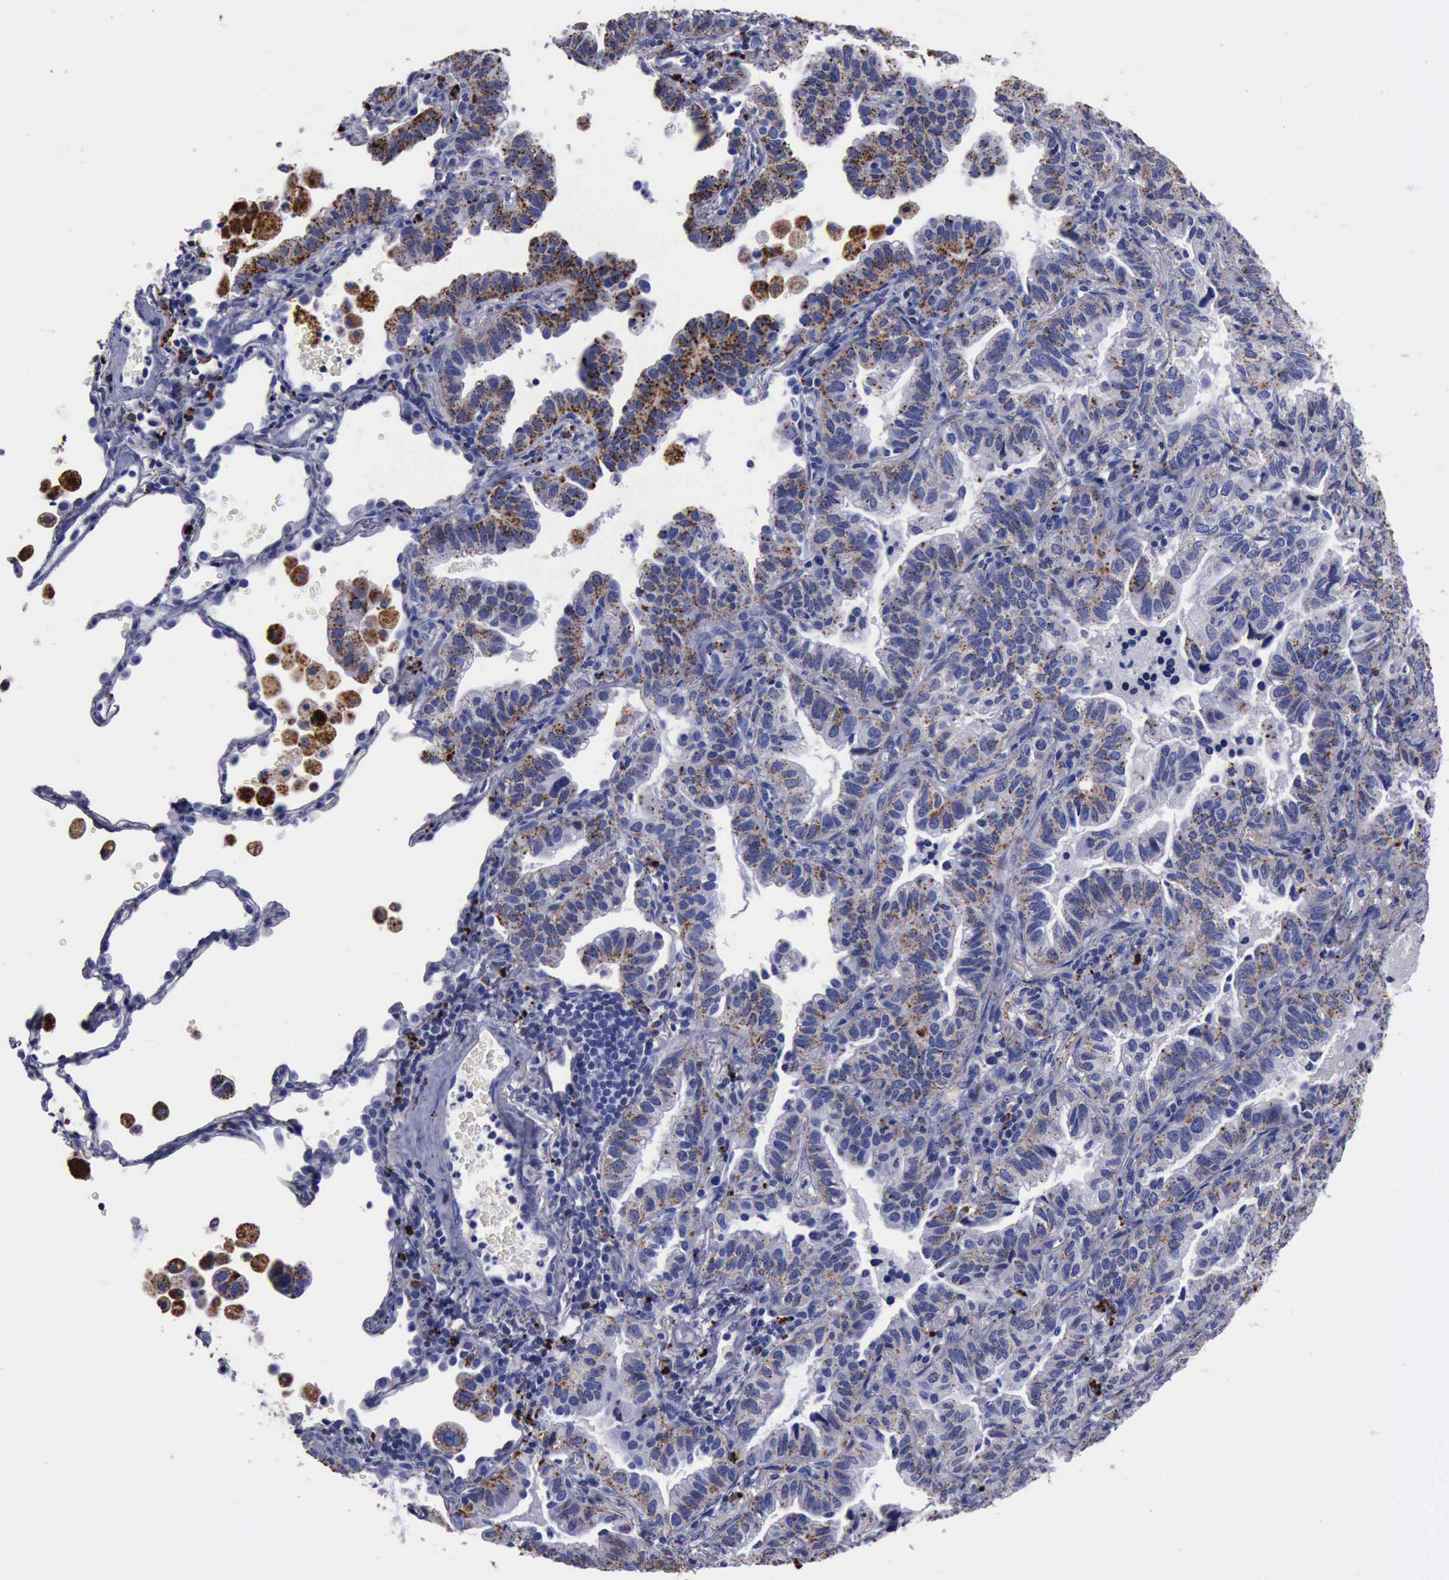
{"staining": {"intensity": "moderate", "quantity": ">75%", "location": "cytoplasmic/membranous"}, "tissue": "lung cancer", "cell_type": "Tumor cells", "image_type": "cancer", "snomed": [{"axis": "morphology", "description": "Adenocarcinoma, NOS"}, {"axis": "topography", "description": "Lung"}], "caption": "Moderate cytoplasmic/membranous protein staining is identified in about >75% of tumor cells in lung cancer.", "gene": "CTSD", "patient": {"sex": "female", "age": 50}}